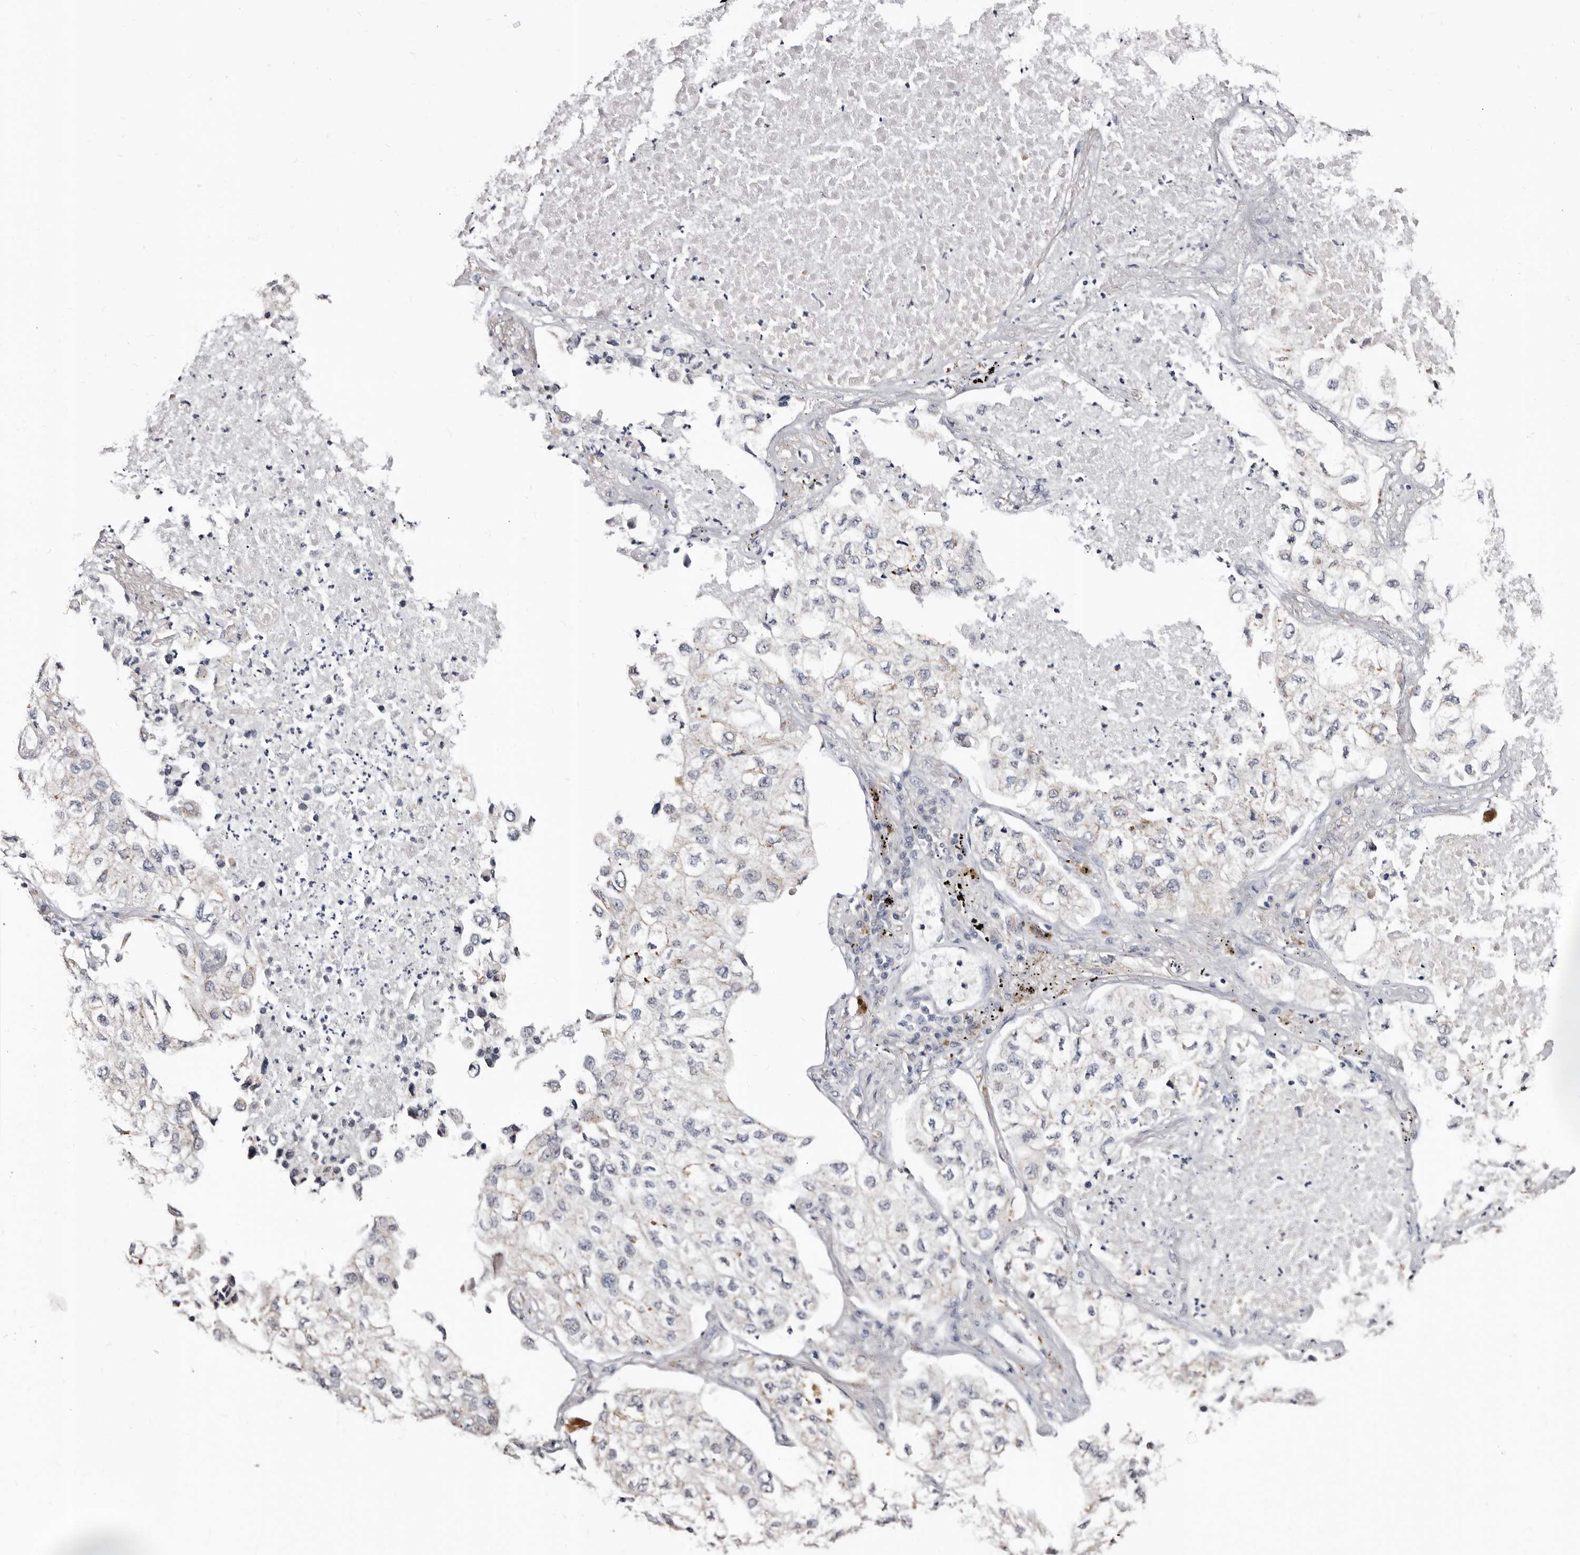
{"staining": {"intensity": "weak", "quantity": "<25%", "location": "cytoplasmic/membranous"}, "tissue": "lung cancer", "cell_type": "Tumor cells", "image_type": "cancer", "snomed": [{"axis": "morphology", "description": "Adenocarcinoma, NOS"}, {"axis": "topography", "description": "Lung"}], "caption": "IHC of human lung cancer displays no positivity in tumor cells.", "gene": "PTAFR", "patient": {"sex": "male", "age": 63}}